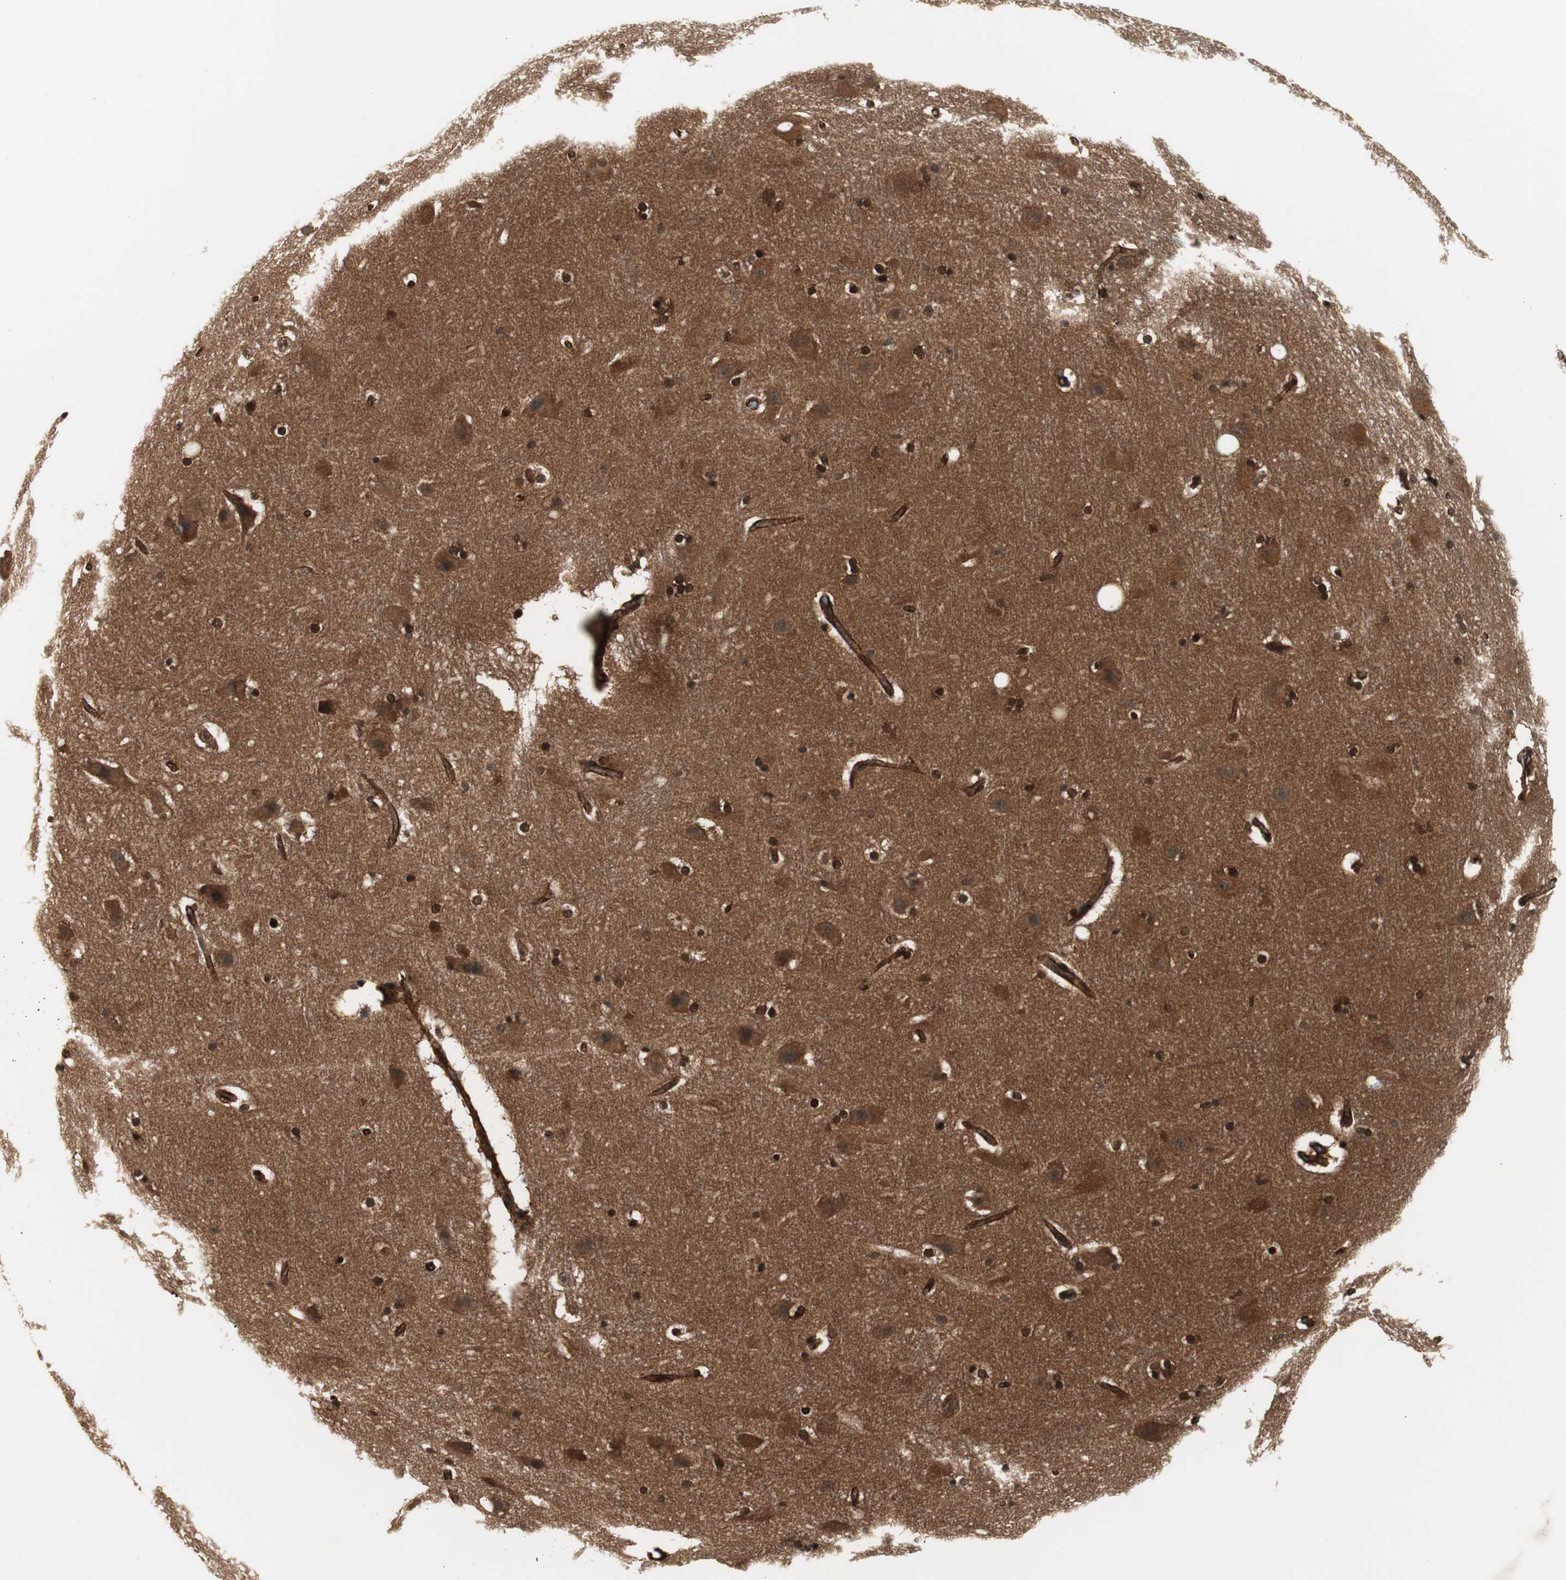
{"staining": {"intensity": "strong", "quantity": "25%-75%", "location": "cytoplasmic/membranous"}, "tissue": "hippocampus", "cell_type": "Glial cells", "image_type": "normal", "snomed": [{"axis": "morphology", "description": "Normal tissue, NOS"}, {"axis": "topography", "description": "Hippocampus"}], "caption": "Immunohistochemistry photomicrograph of benign human hippocampus stained for a protein (brown), which displays high levels of strong cytoplasmic/membranous positivity in approximately 25%-75% of glial cells.", "gene": "PTPN11", "patient": {"sex": "female", "age": 19}}